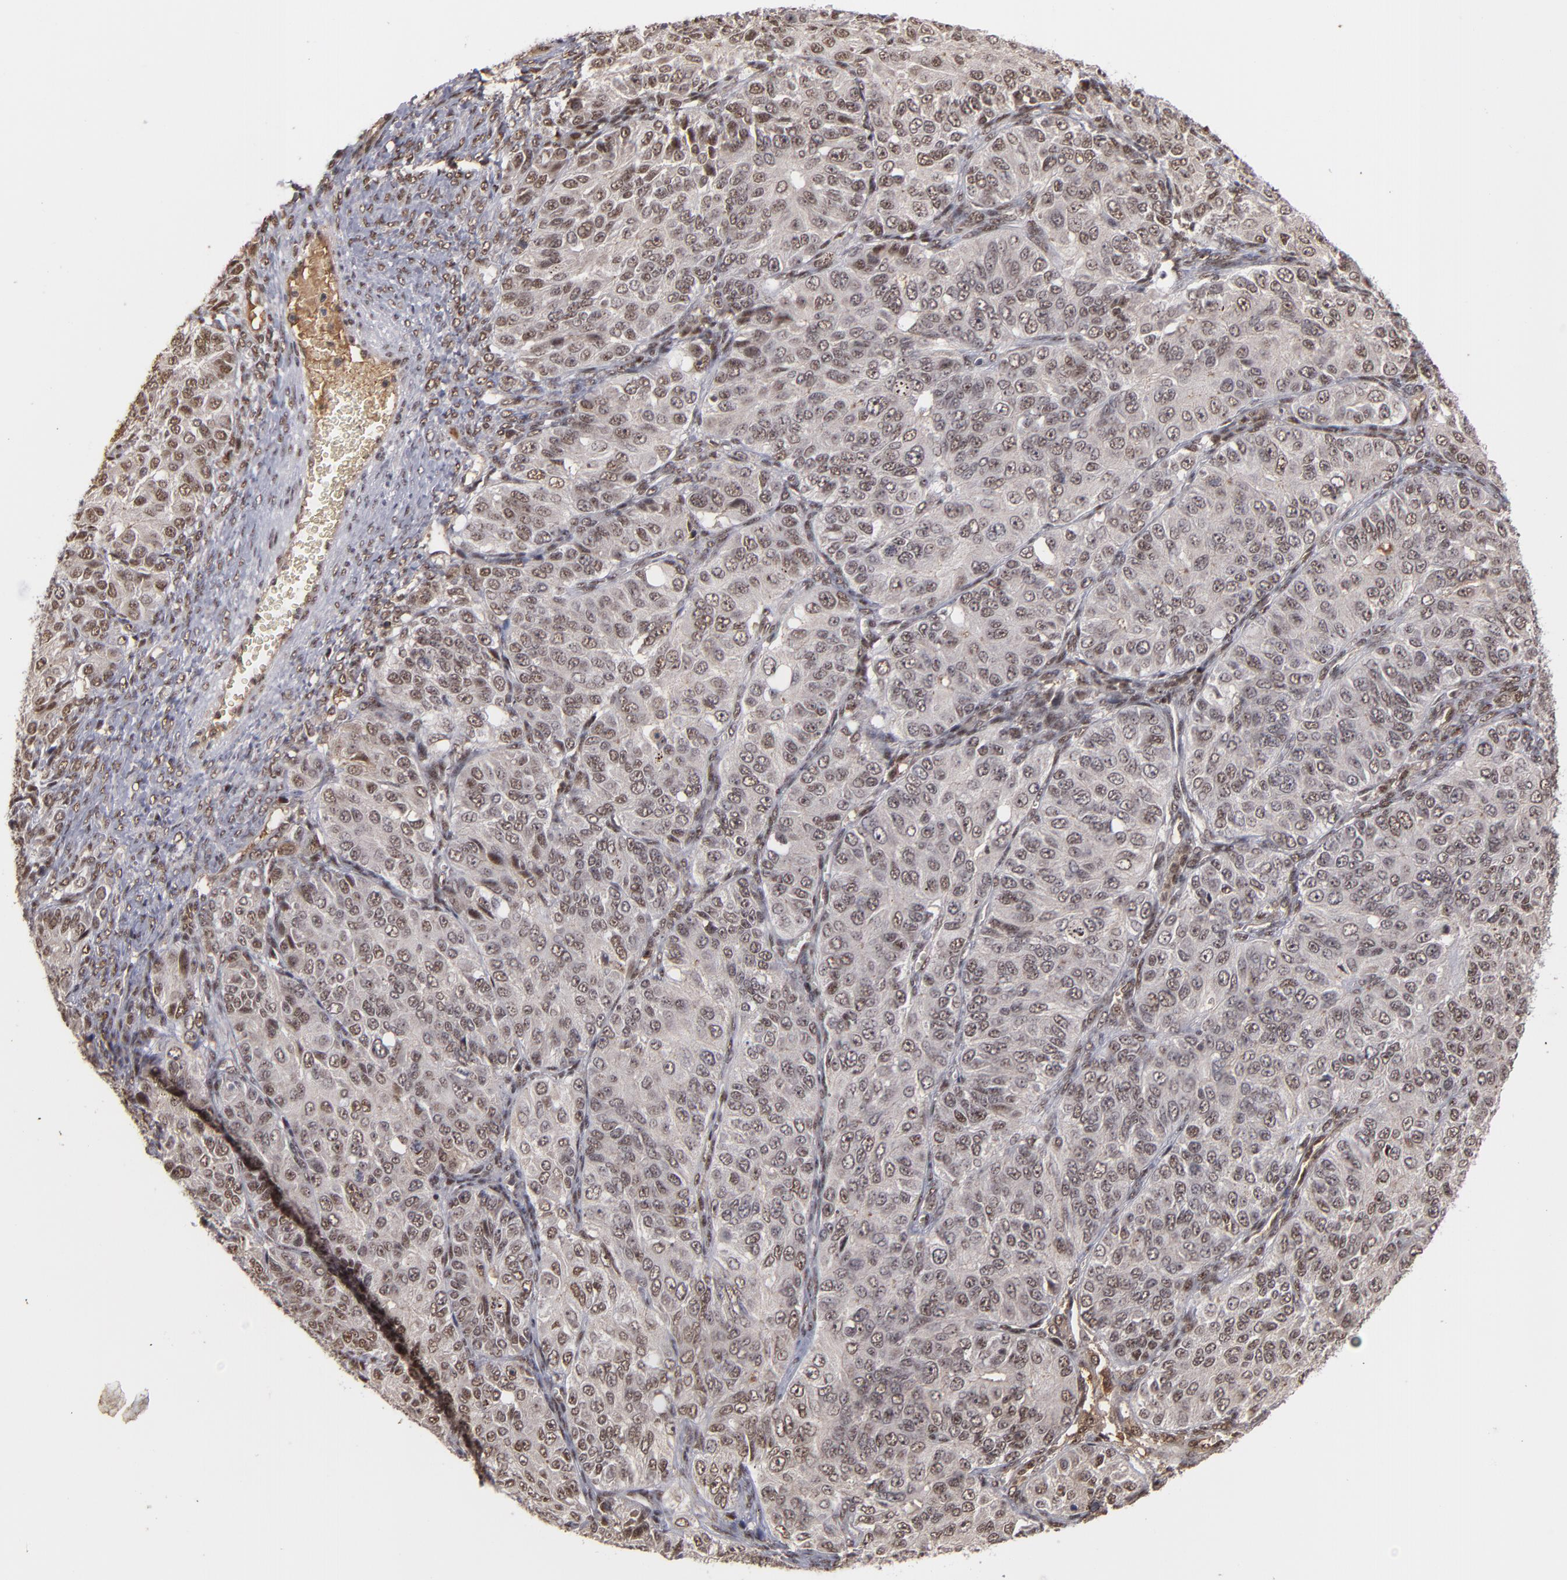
{"staining": {"intensity": "weak", "quantity": "25%-75%", "location": "nuclear"}, "tissue": "ovarian cancer", "cell_type": "Tumor cells", "image_type": "cancer", "snomed": [{"axis": "morphology", "description": "Carcinoma, endometroid"}, {"axis": "topography", "description": "Ovary"}], "caption": "Immunohistochemistry (IHC) staining of ovarian cancer, which shows low levels of weak nuclear staining in approximately 25%-75% of tumor cells indicating weak nuclear protein expression. The staining was performed using DAB (brown) for protein detection and nuclei were counterstained in hematoxylin (blue).", "gene": "ZNF234", "patient": {"sex": "female", "age": 51}}